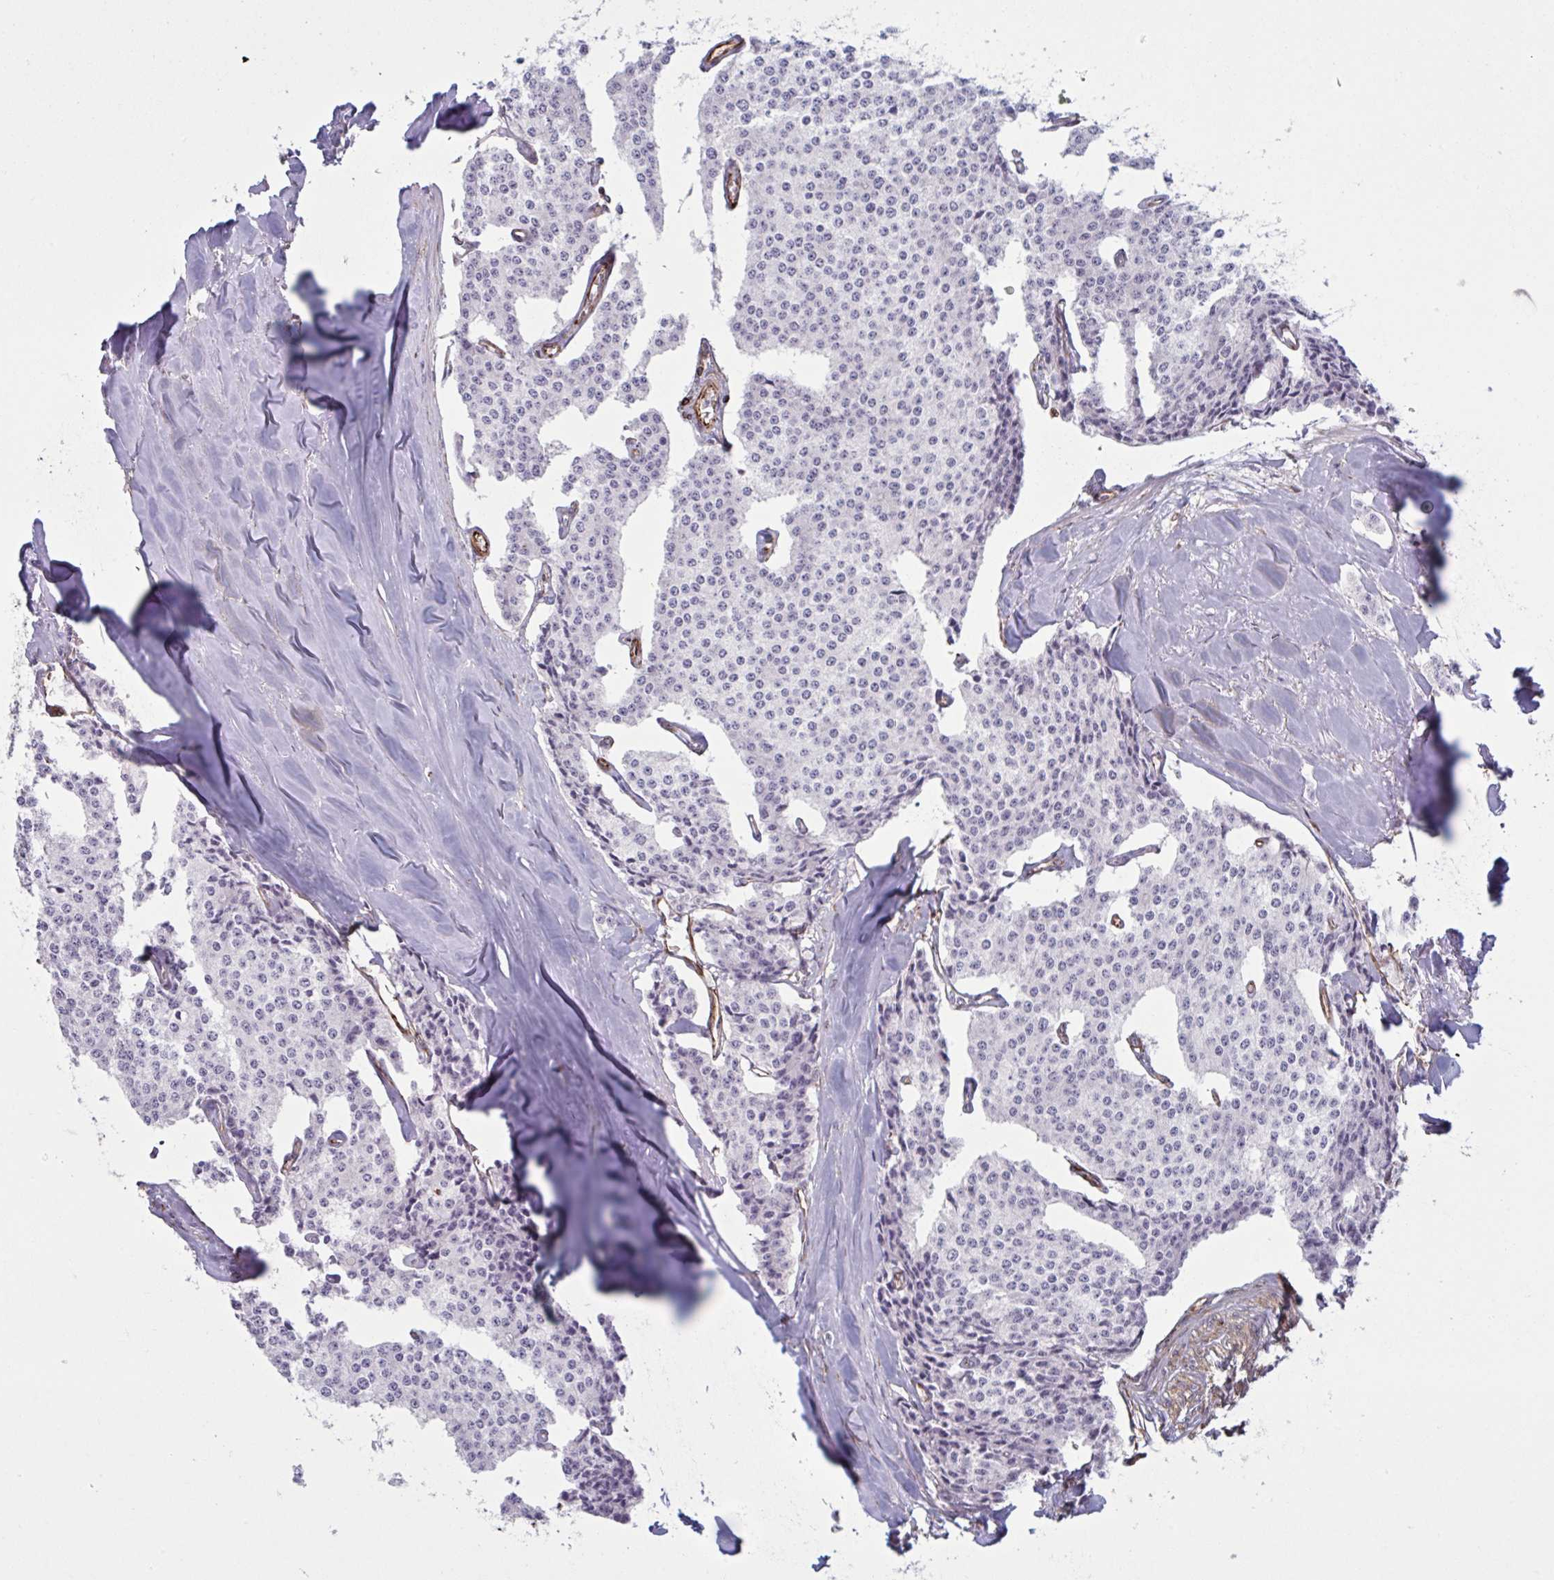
{"staining": {"intensity": "negative", "quantity": "none", "location": "none"}, "tissue": "carcinoid", "cell_type": "Tumor cells", "image_type": "cancer", "snomed": [{"axis": "morphology", "description": "Carcinoid, malignant, NOS"}, {"axis": "topography", "description": "Small intestine"}], "caption": "Carcinoid was stained to show a protein in brown. There is no significant positivity in tumor cells.", "gene": "OR1L3", "patient": {"sex": "female", "age": 64}}